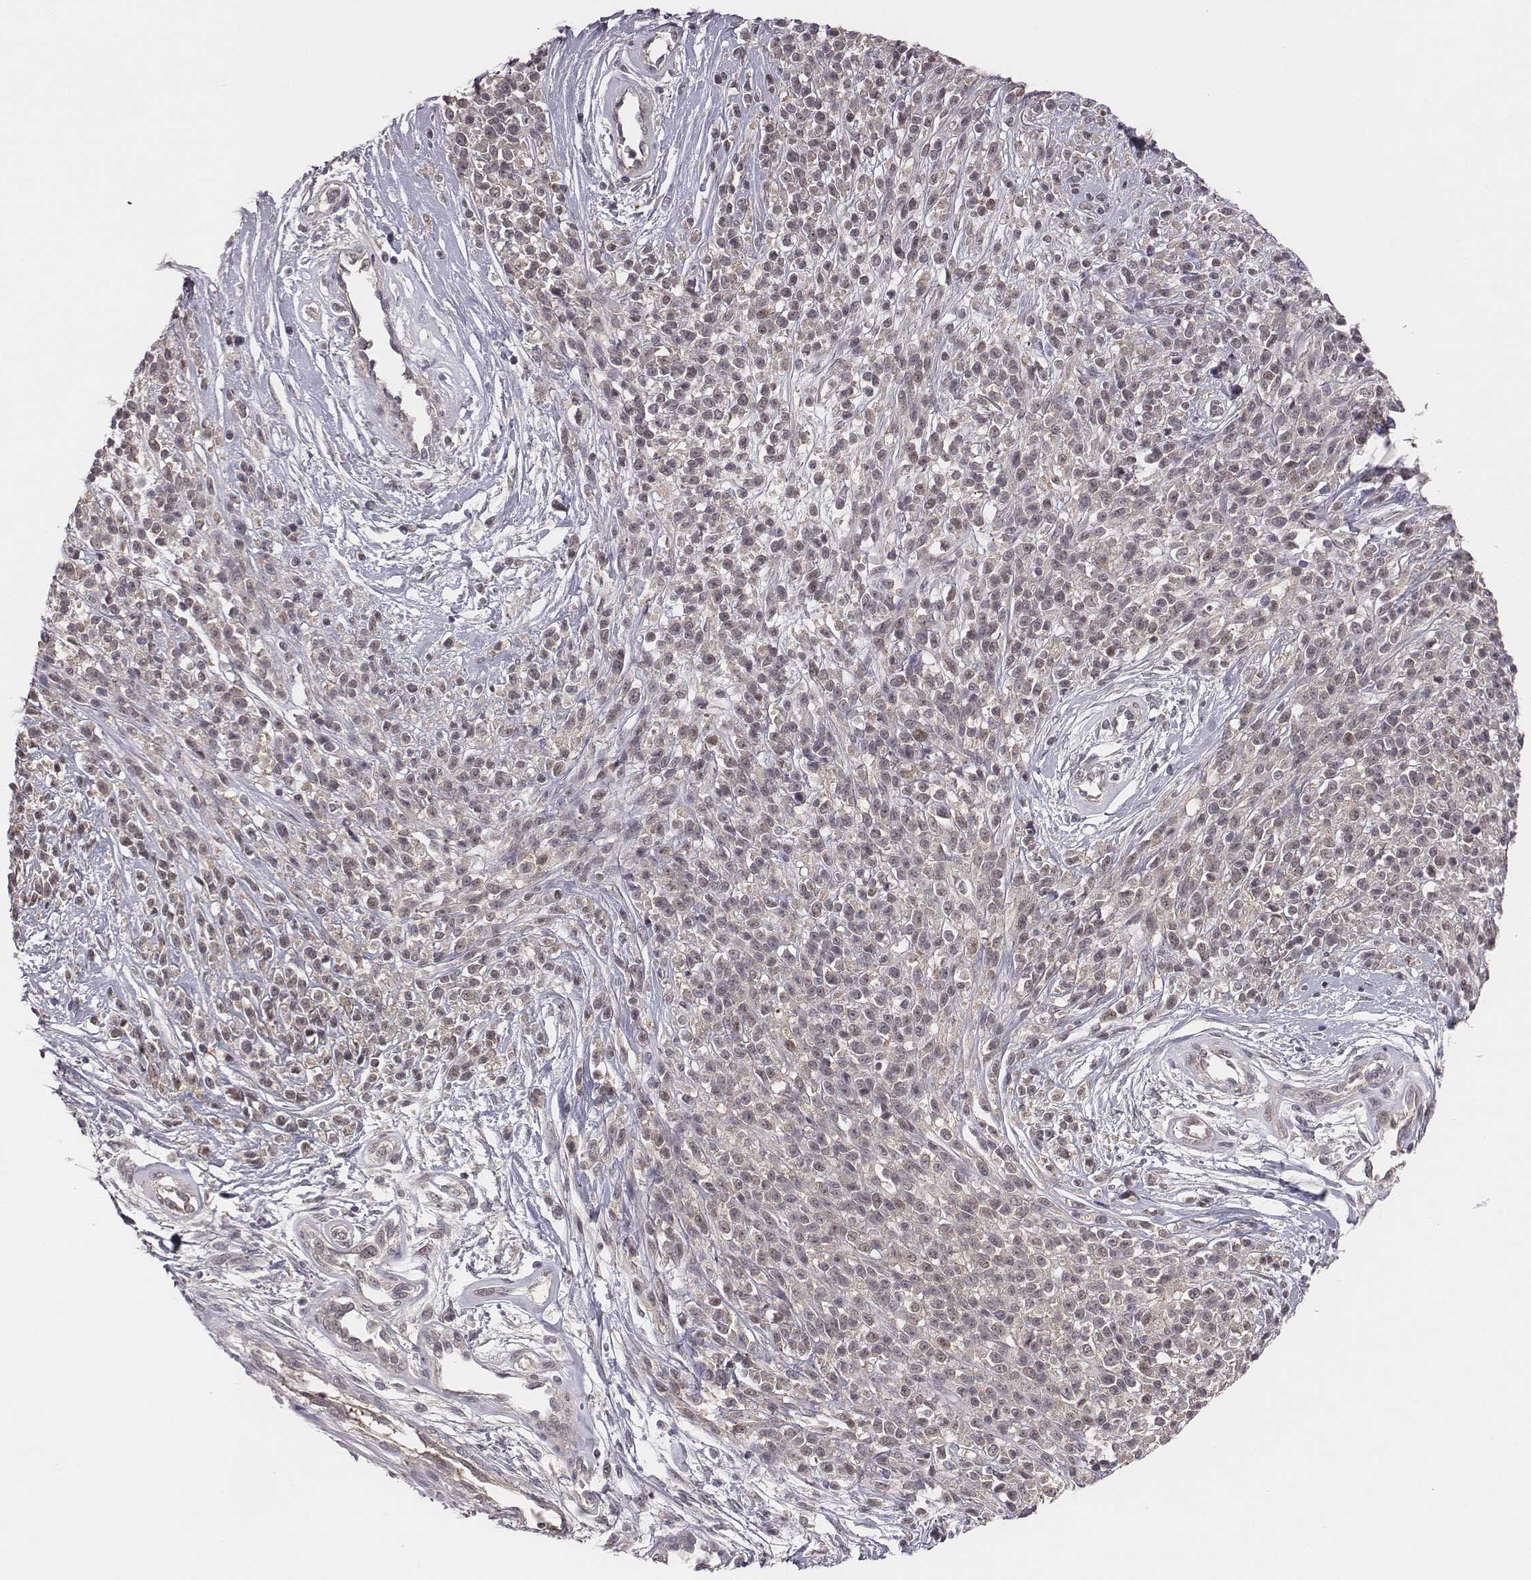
{"staining": {"intensity": "negative", "quantity": "none", "location": "none"}, "tissue": "melanoma", "cell_type": "Tumor cells", "image_type": "cancer", "snomed": [{"axis": "morphology", "description": "Malignant melanoma, NOS"}, {"axis": "topography", "description": "Skin"}, {"axis": "topography", "description": "Skin of trunk"}], "caption": "Immunohistochemistry photomicrograph of neoplastic tissue: human melanoma stained with DAB (3,3'-diaminobenzidine) shows no significant protein expression in tumor cells.", "gene": "SMURF2", "patient": {"sex": "male", "age": 74}}